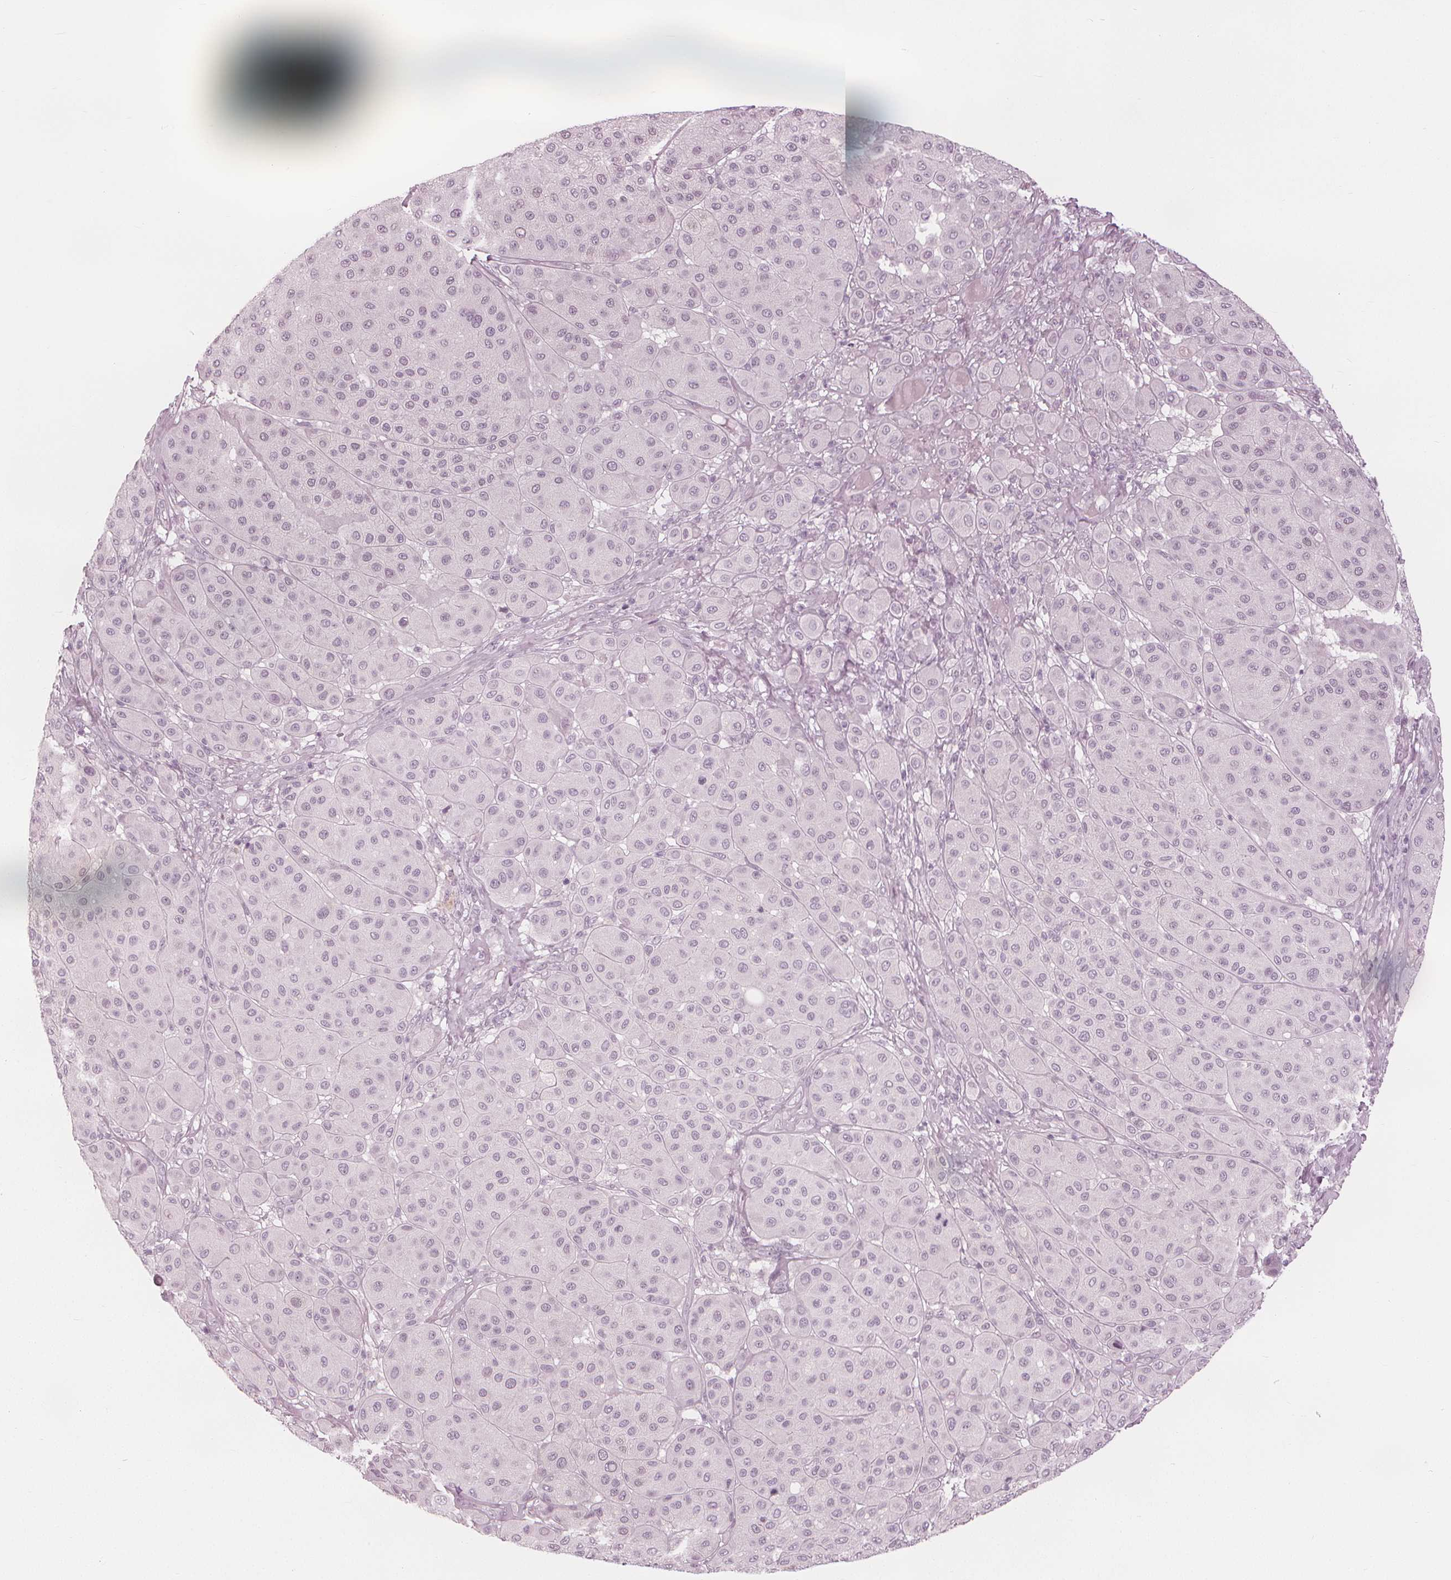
{"staining": {"intensity": "negative", "quantity": "none", "location": "none"}, "tissue": "melanoma", "cell_type": "Tumor cells", "image_type": "cancer", "snomed": [{"axis": "morphology", "description": "Malignant melanoma, Metastatic site"}, {"axis": "topography", "description": "Smooth muscle"}], "caption": "Tumor cells are negative for brown protein staining in melanoma.", "gene": "PAEP", "patient": {"sex": "male", "age": 41}}